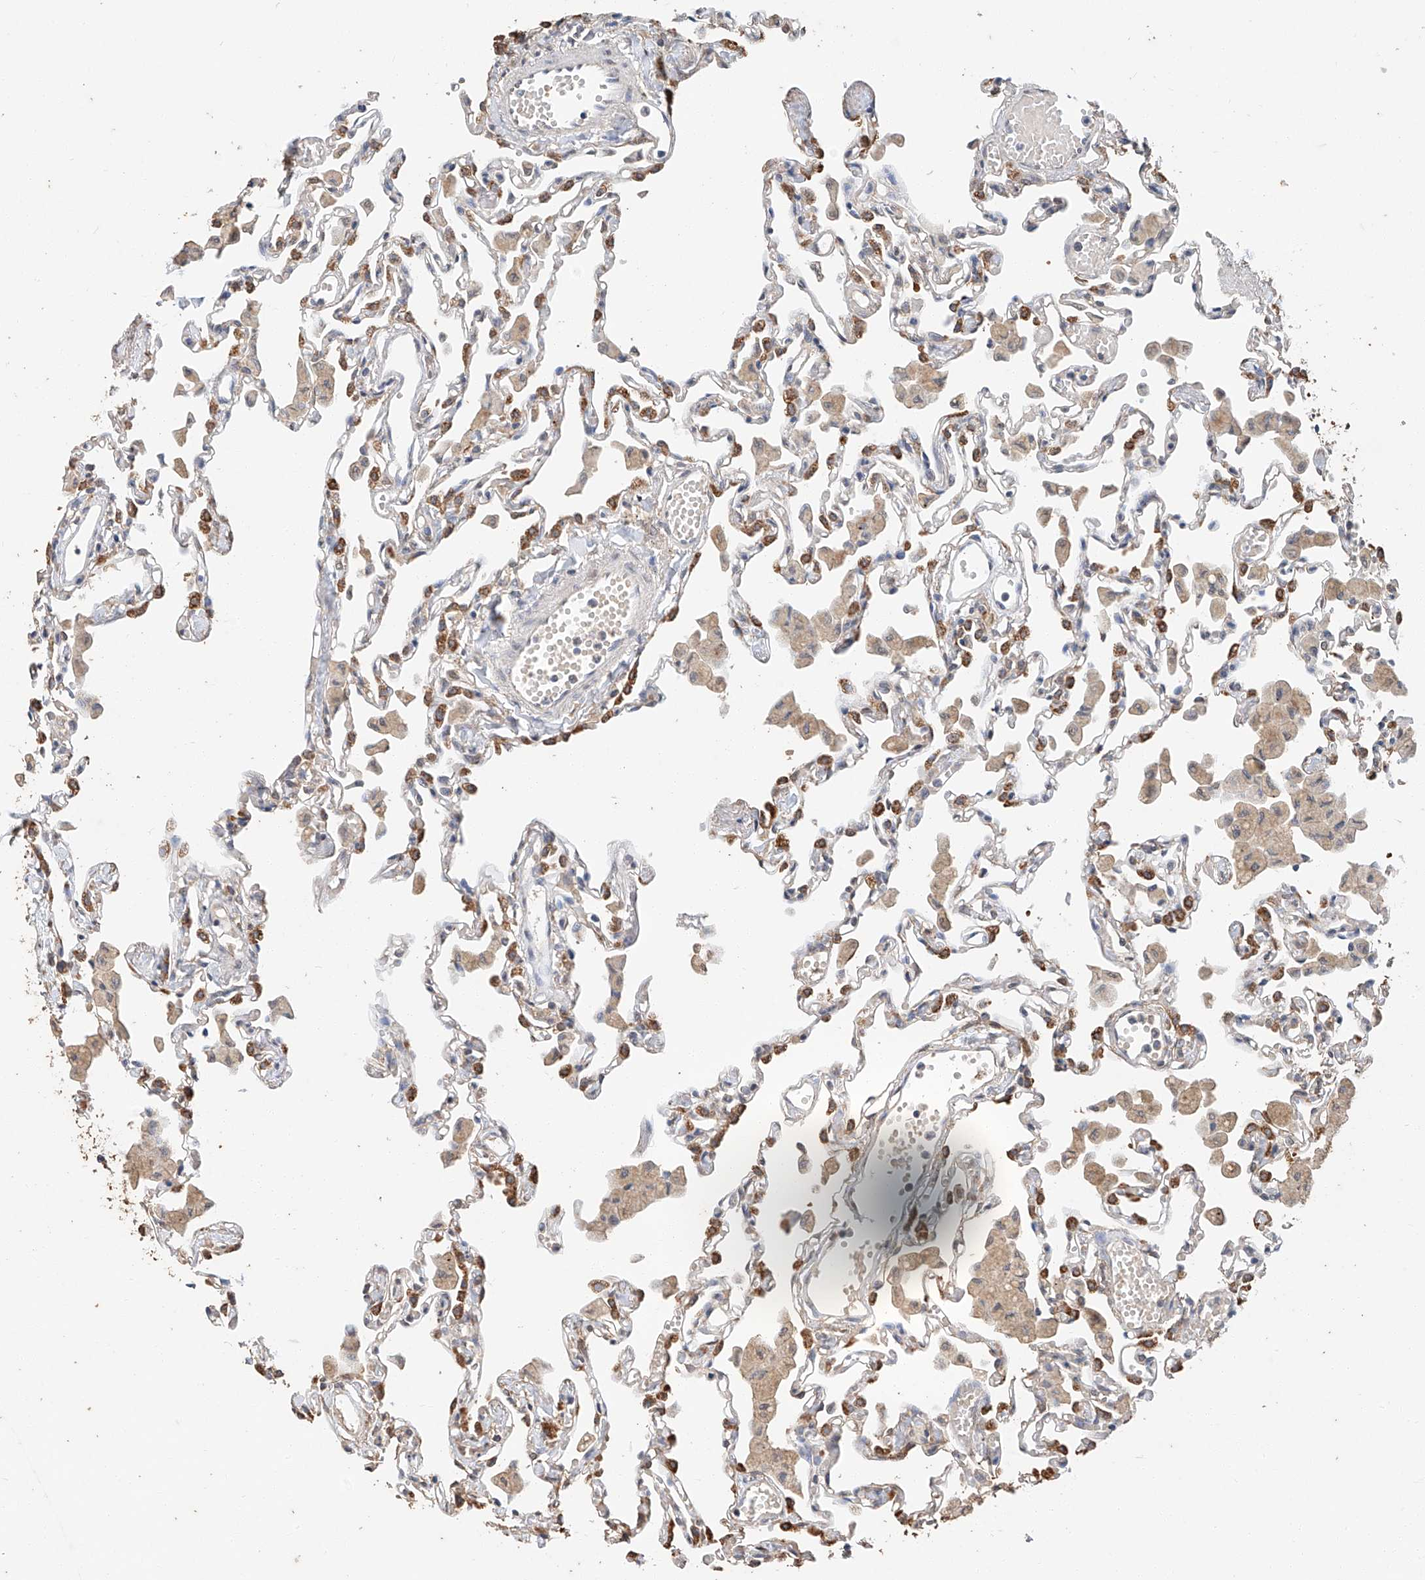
{"staining": {"intensity": "moderate", "quantity": "25%-75%", "location": "cytoplasmic/membranous"}, "tissue": "lung", "cell_type": "Alveolar cells", "image_type": "normal", "snomed": [{"axis": "morphology", "description": "Normal tissue, NOS"}, {"axis": "topography", "description": "Bronchus"}, {"axis": "topography", "description": "Lung"}], "caption": "Protein expression analysis of normal human lung reveals moderate cytoplasmic/membranous expression in approximately 25%-75% of alveolar cells. (DAB IHC with brightfield microscopy, high magnification).", "gene": "CERS4", "patient": {"sex": "female", "age": 49}}